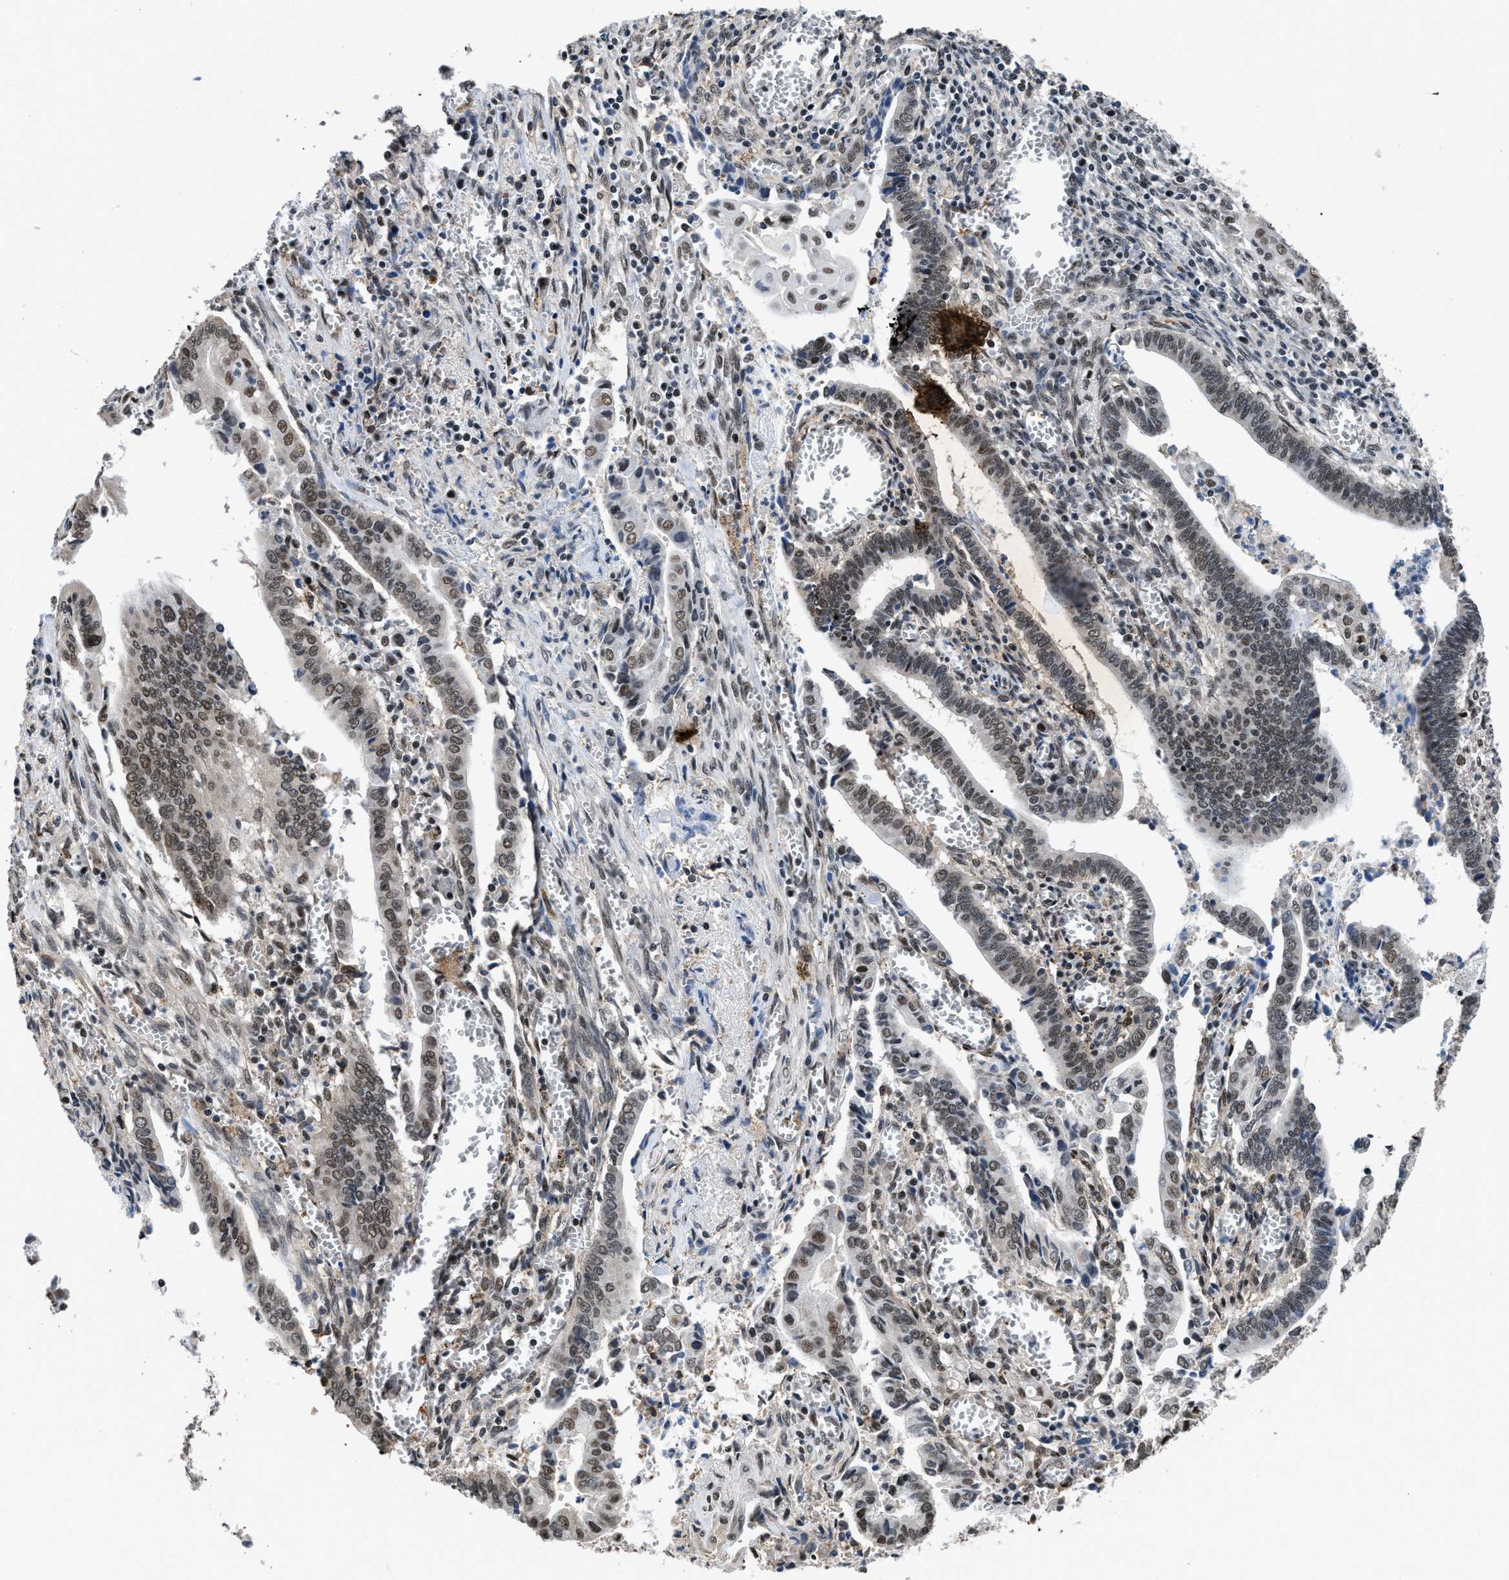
{"staining": {"intensity": "moderate", "quantity": ">75%", "location": "nuclear"}, "tissue": "cervical cancer", "cell_type": "Tumor cells", "image_type": "cancer", "snomed": [{"axis": "morphology", "description": "Adenocarcinoma, NOS"}, {"axis": "topography", "description": "Cervix"}], "caption": "Protein staining of adenocarcinoma (cervical) tissue demonstrates moderate nuclear positivity in approximately >75% of tumor cells.", "gene": "HNRNPH2", "patient": {"sex": "female", "age": 44}}